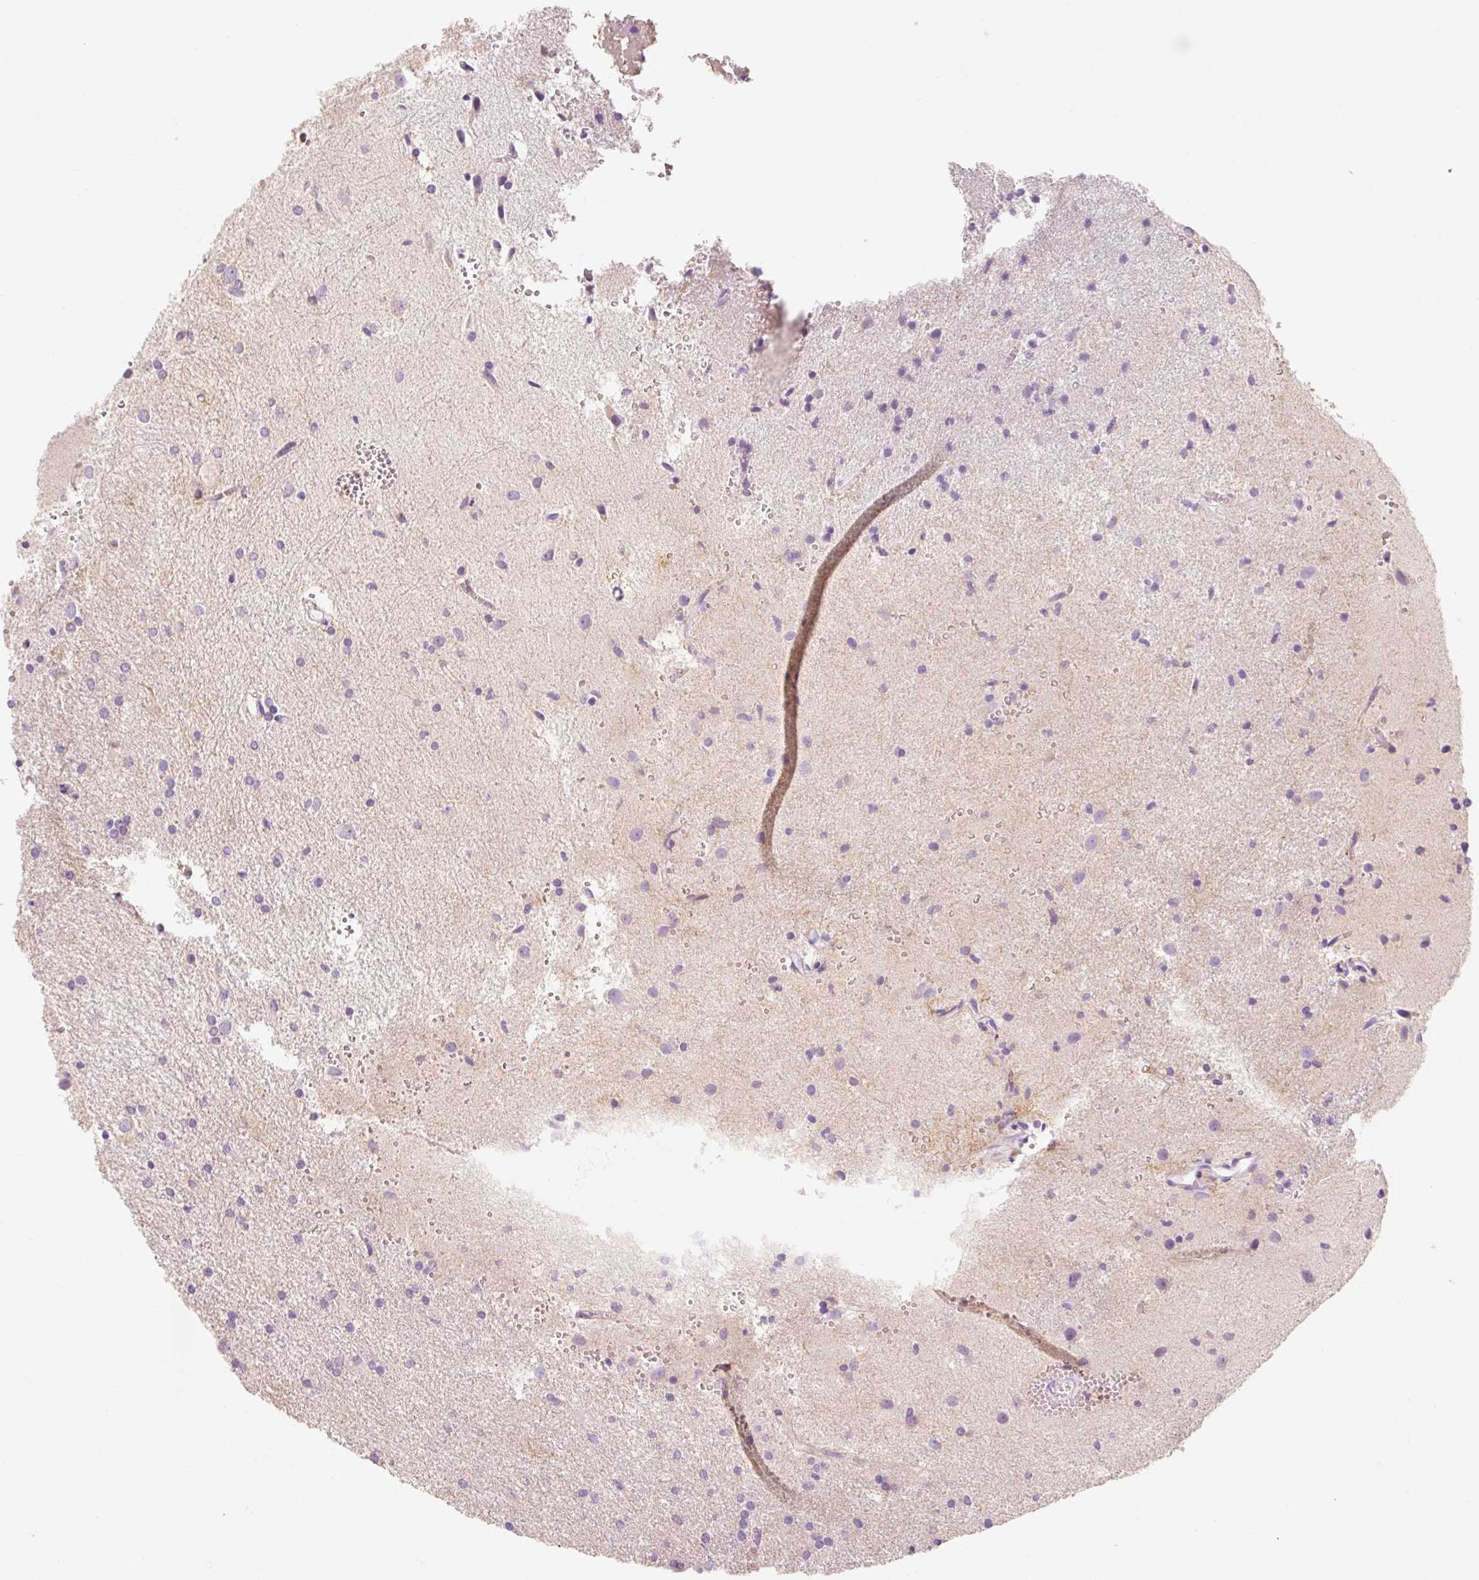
{"staining": {"intensity": "negative", "quantity": "none", "location": "none"}, "tissue": "glioma", "cell_type": "Tumor cells", "image_type": "cancer", "snomed": [{"axis": "morphology", "description": "Glioma, malignant, High grade"}, {"axis": "topography", "description": "Brain"}], "caption": "Malignant glioma (high-grade) was stained to show a protein in brown. There is no significant staining in tumor cells.", "gene": "OR8K1", "patient": {"sex": "female", "age": 50}}